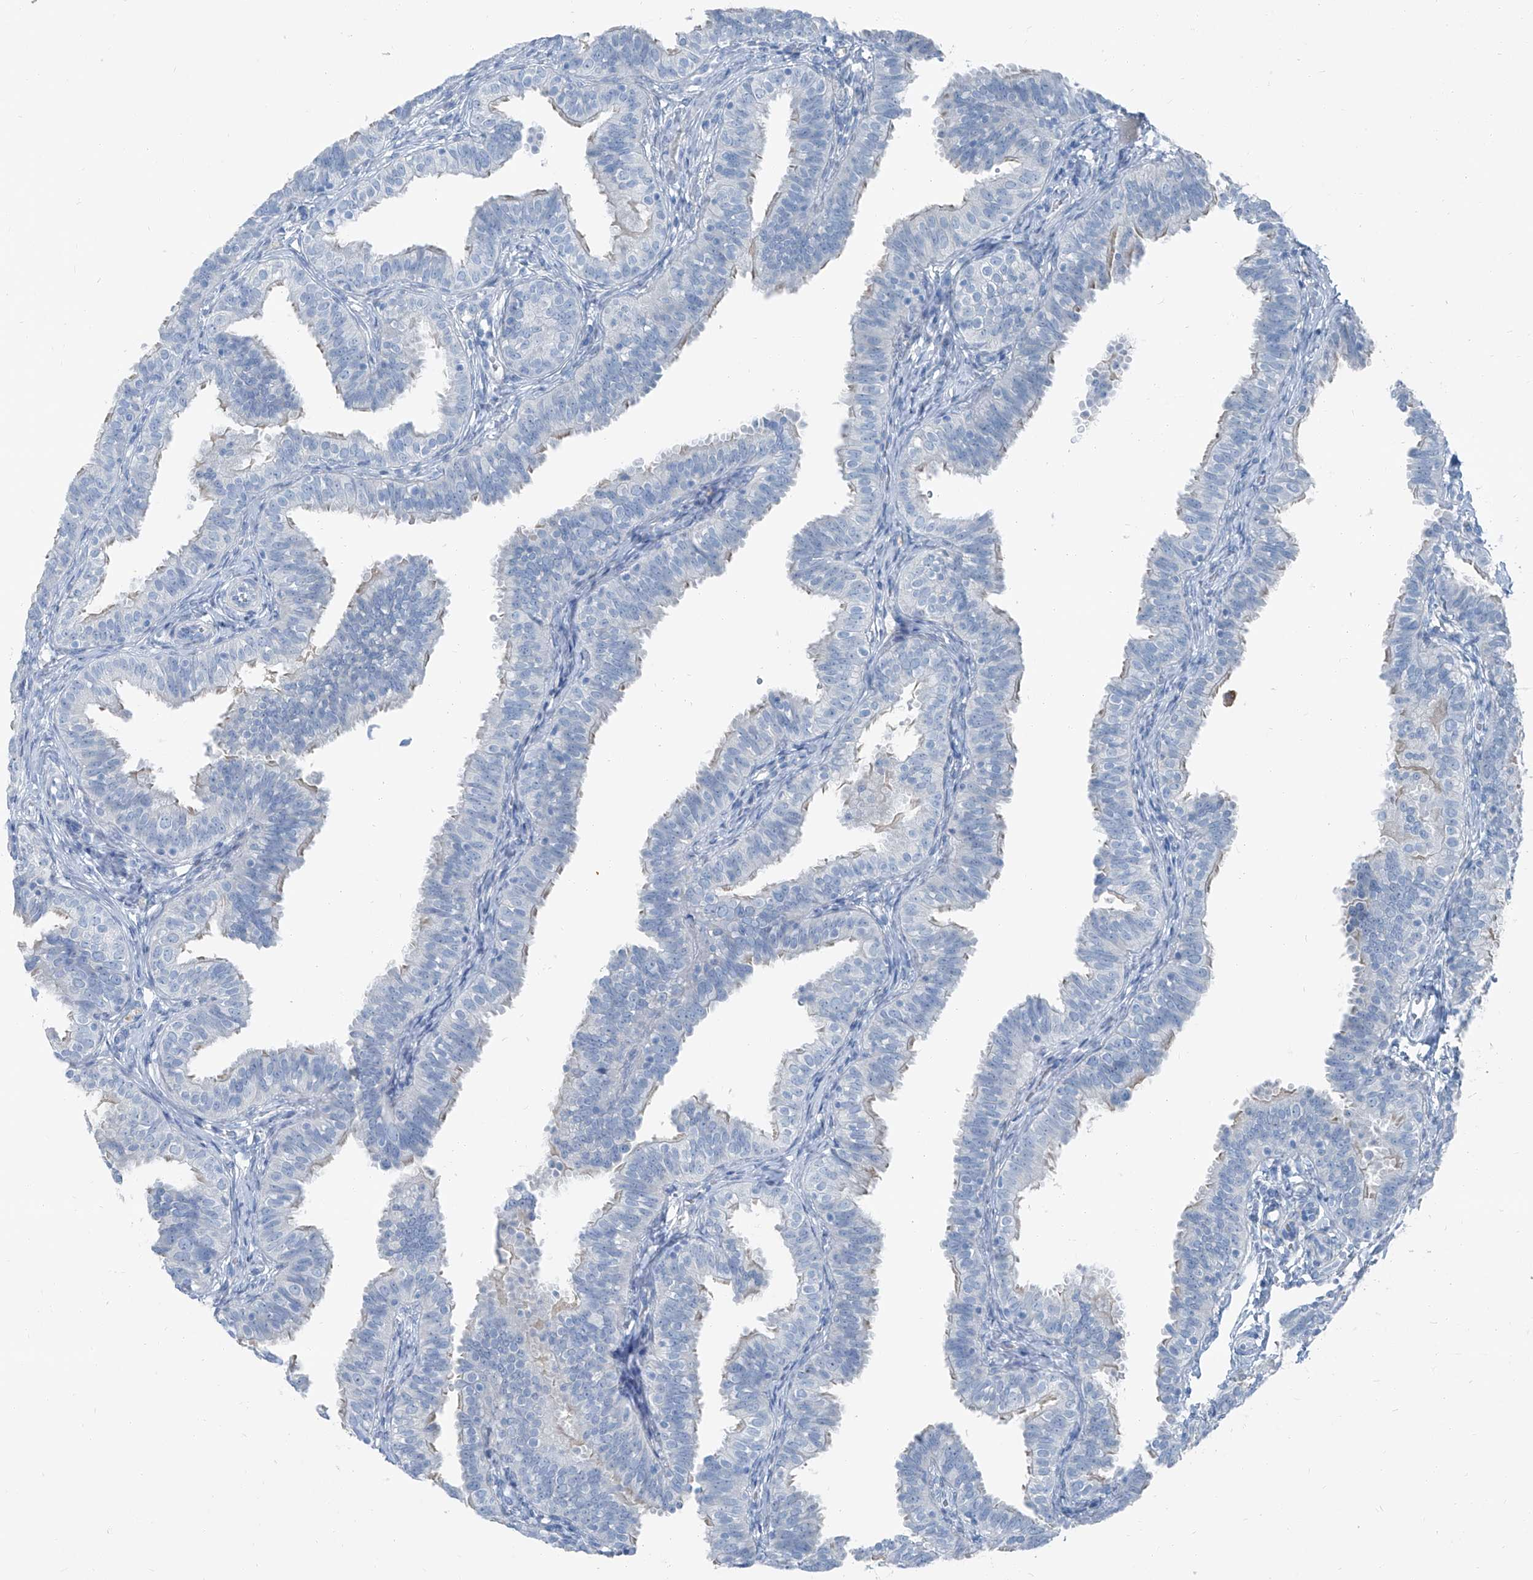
{"staining": {"intensity": "negative", "quantity": "none", "location": "none"}, "tissue": "fallopian tube", "cell_type": "Glandular cells", "image_type": "normal", "snomed": [{"axis": "morphology", "description": "Normal tissue, NOS"}, {"axis": "topography", "description": "Fallopian tube"}], "caption": "The photomicrograph exhibits no significant staining in glandular cells of fallopian tube.", "gene": "RGN", "patient": {"sex": "female", "age": 35}}